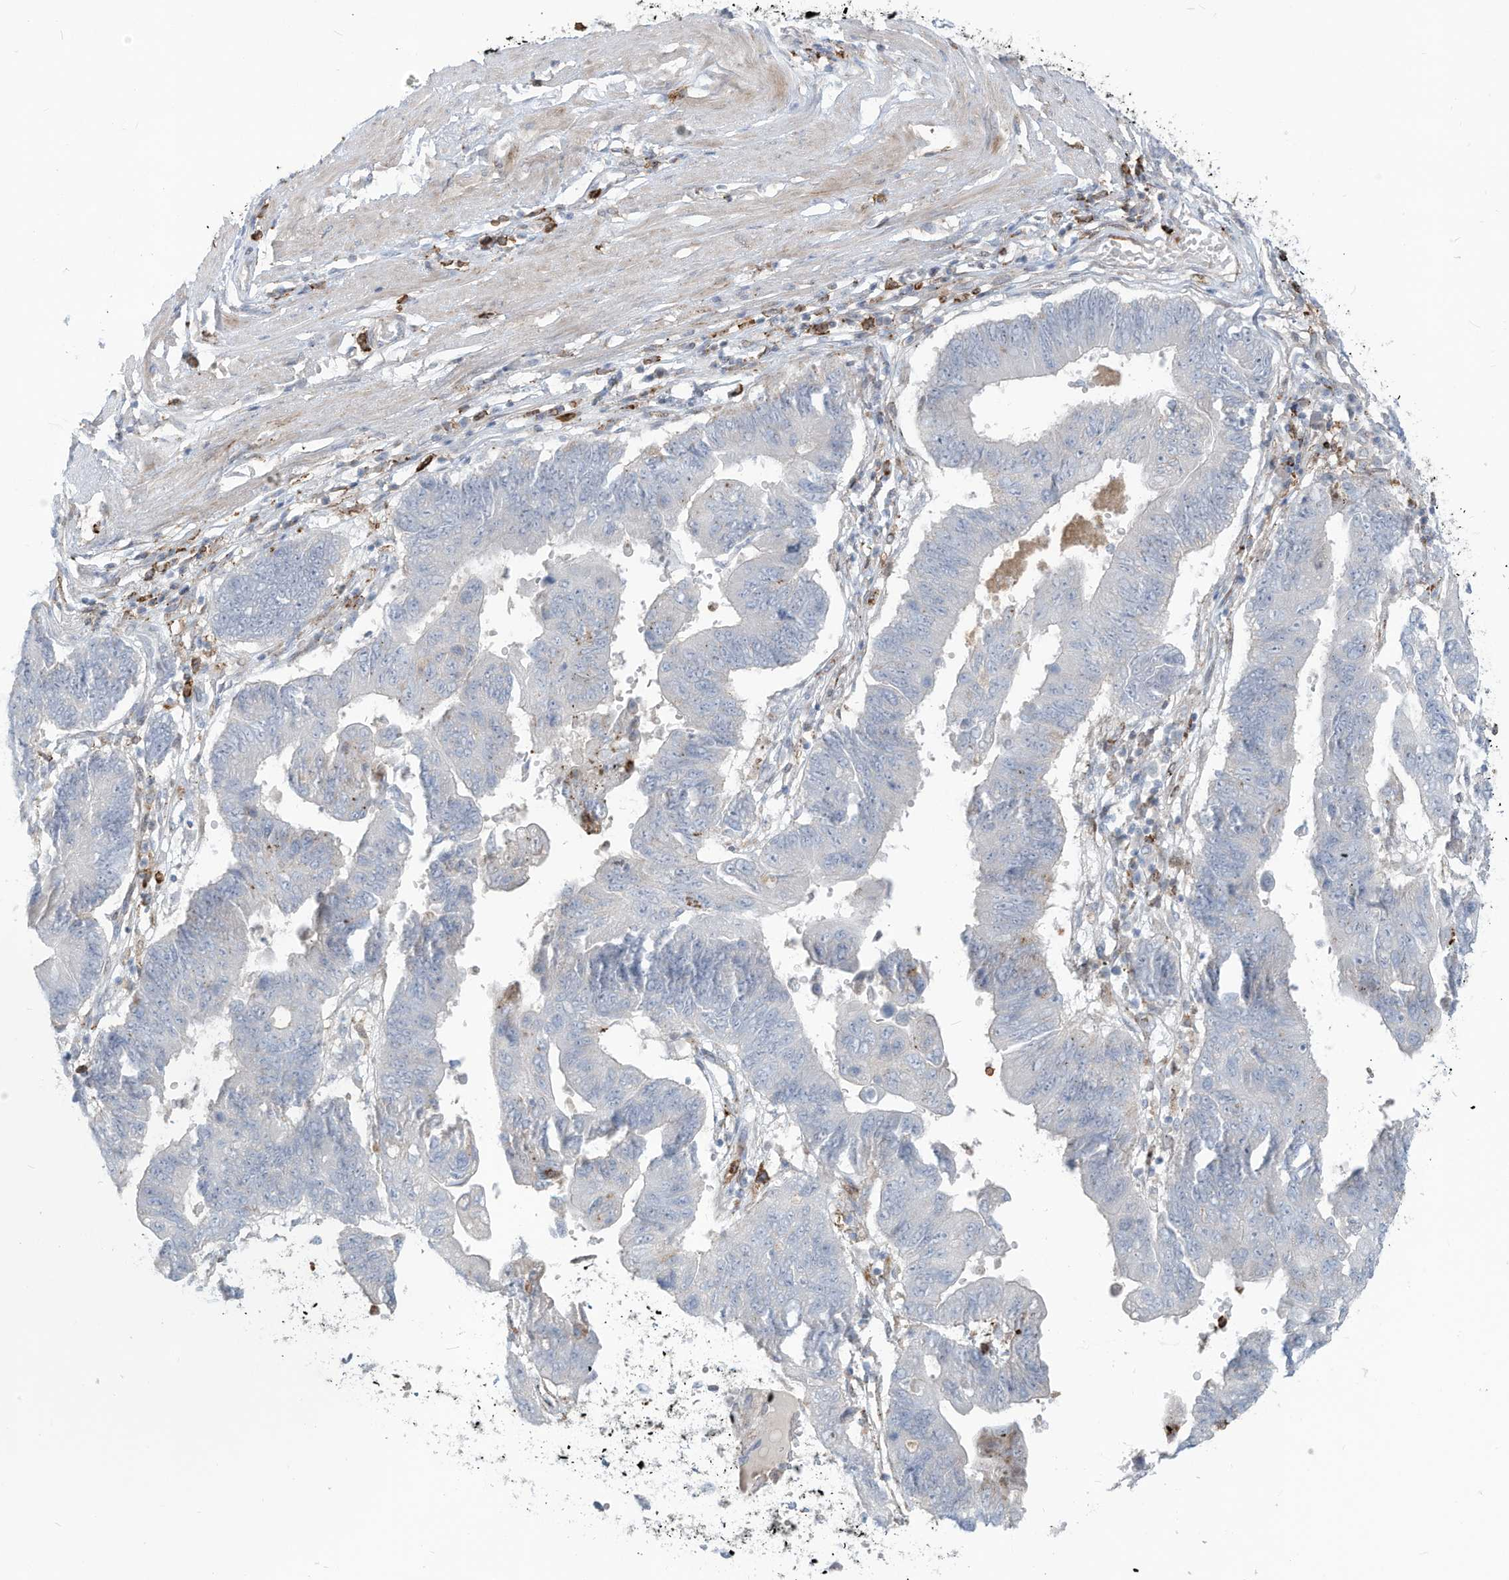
{"staining": {"intensity": "negative", "quantity": "none", "location": "none"}, "tissue": "stomach cancer", "cell_type": "Tumor cells", "image_type": "cancer", "snomed": [{"axis": "morphology", "description": "Adenocarcinoma, NOS"}, {"axis": "topography", "description": "Stomach"}], "caption": "Tumor cells are negative for protein expression in human adenocarcinoma (stomach).", "gene": "NOTO", "patient": {"sex": "male", "age": 59}}